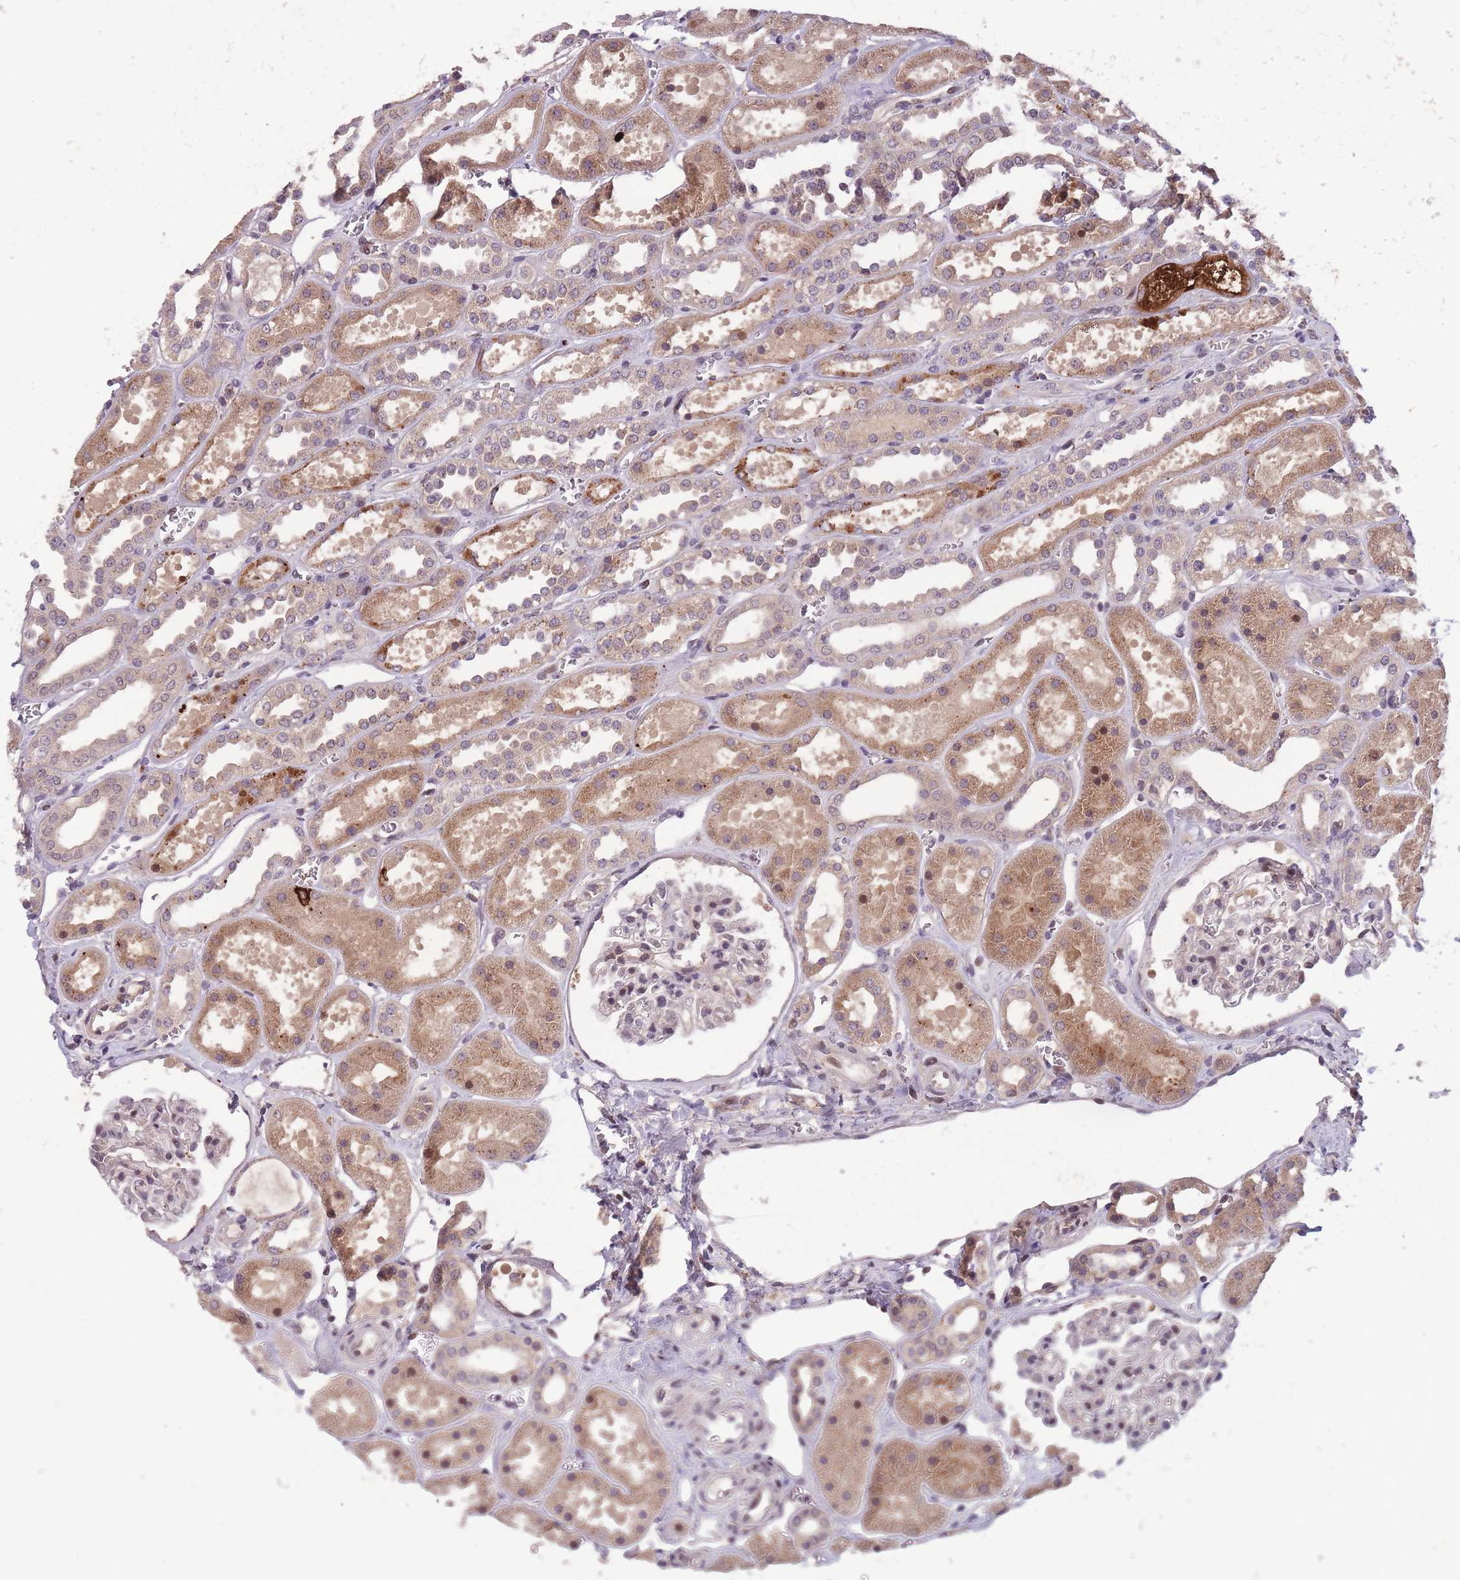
{"staining": {"intensity": "moderate", "quantity": "25%-75%", "location": "nuclear"}, "tissue": "kidney", "cell_type": "Cells in glomeruli", "image_type": "normal", "snomed": [{"axis": "morphology", "description": "Normal tissue, NOS"}, {"axis": "topography", "description": "Kidney"}], "caption": "About 25%-75% of cells in glomeruli in benign kidney demonstrate moderate nuclear protein staining as visualized by brown immunohistochemical staining.", "gene": "SECTM1", "patient": {"sex": "female", "age": 41}}